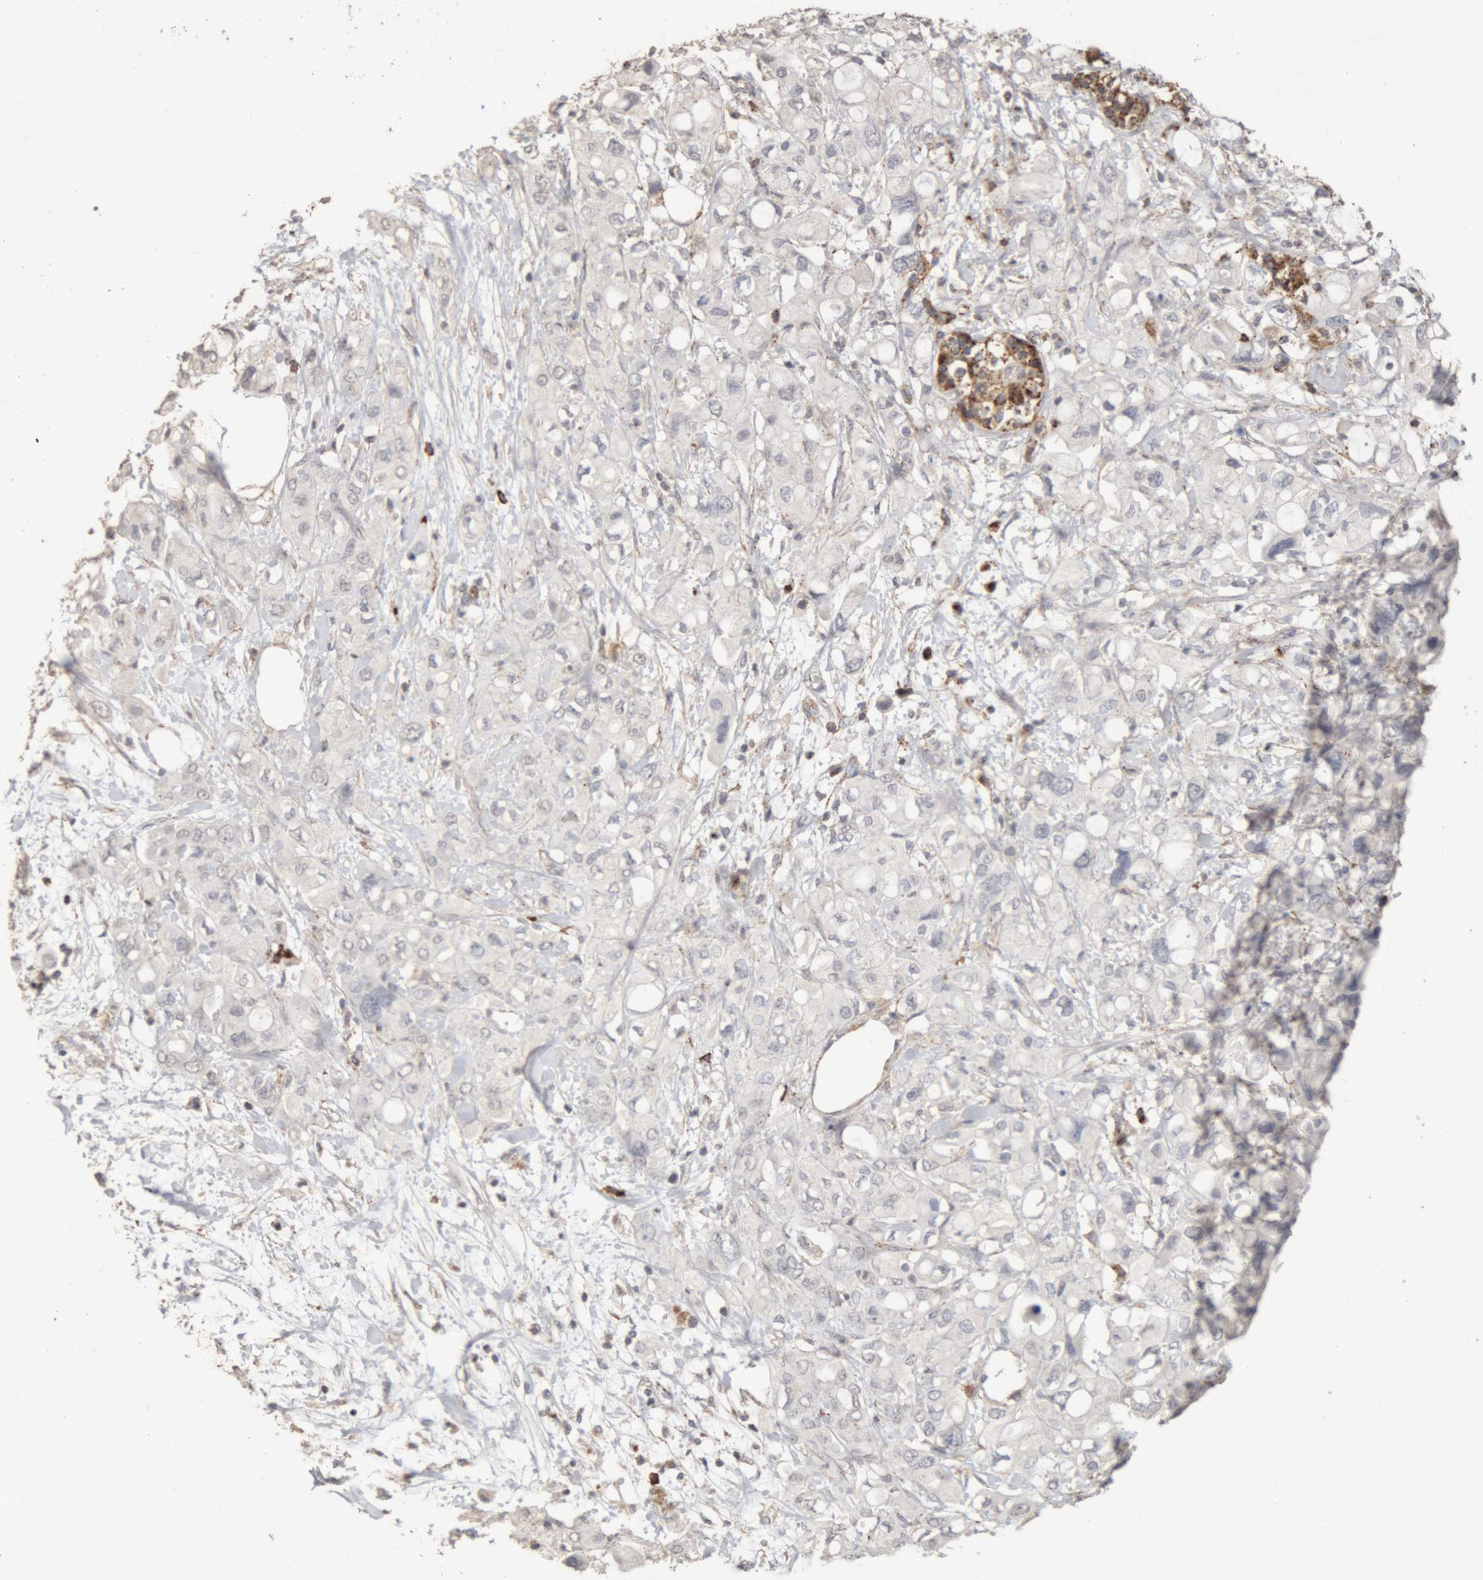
{"staining": {"intensity": "negative", "quantity": "none", "location": "none"}, "tissue": "pancreatic cancer", "cell_type": "Tumor cells", "image_type": "cancer", "snomed": [{"axis": "morphology", "description": "Adenocarcinoma, NOS"}, {"axis": "topography", "description": "Pancreas"}], "caption": "The histopathology image reveals no staining of tumor cells in pancreatic cancer.", "gene": "ARSA", "patient": {"sex": "female", "age": 56}}